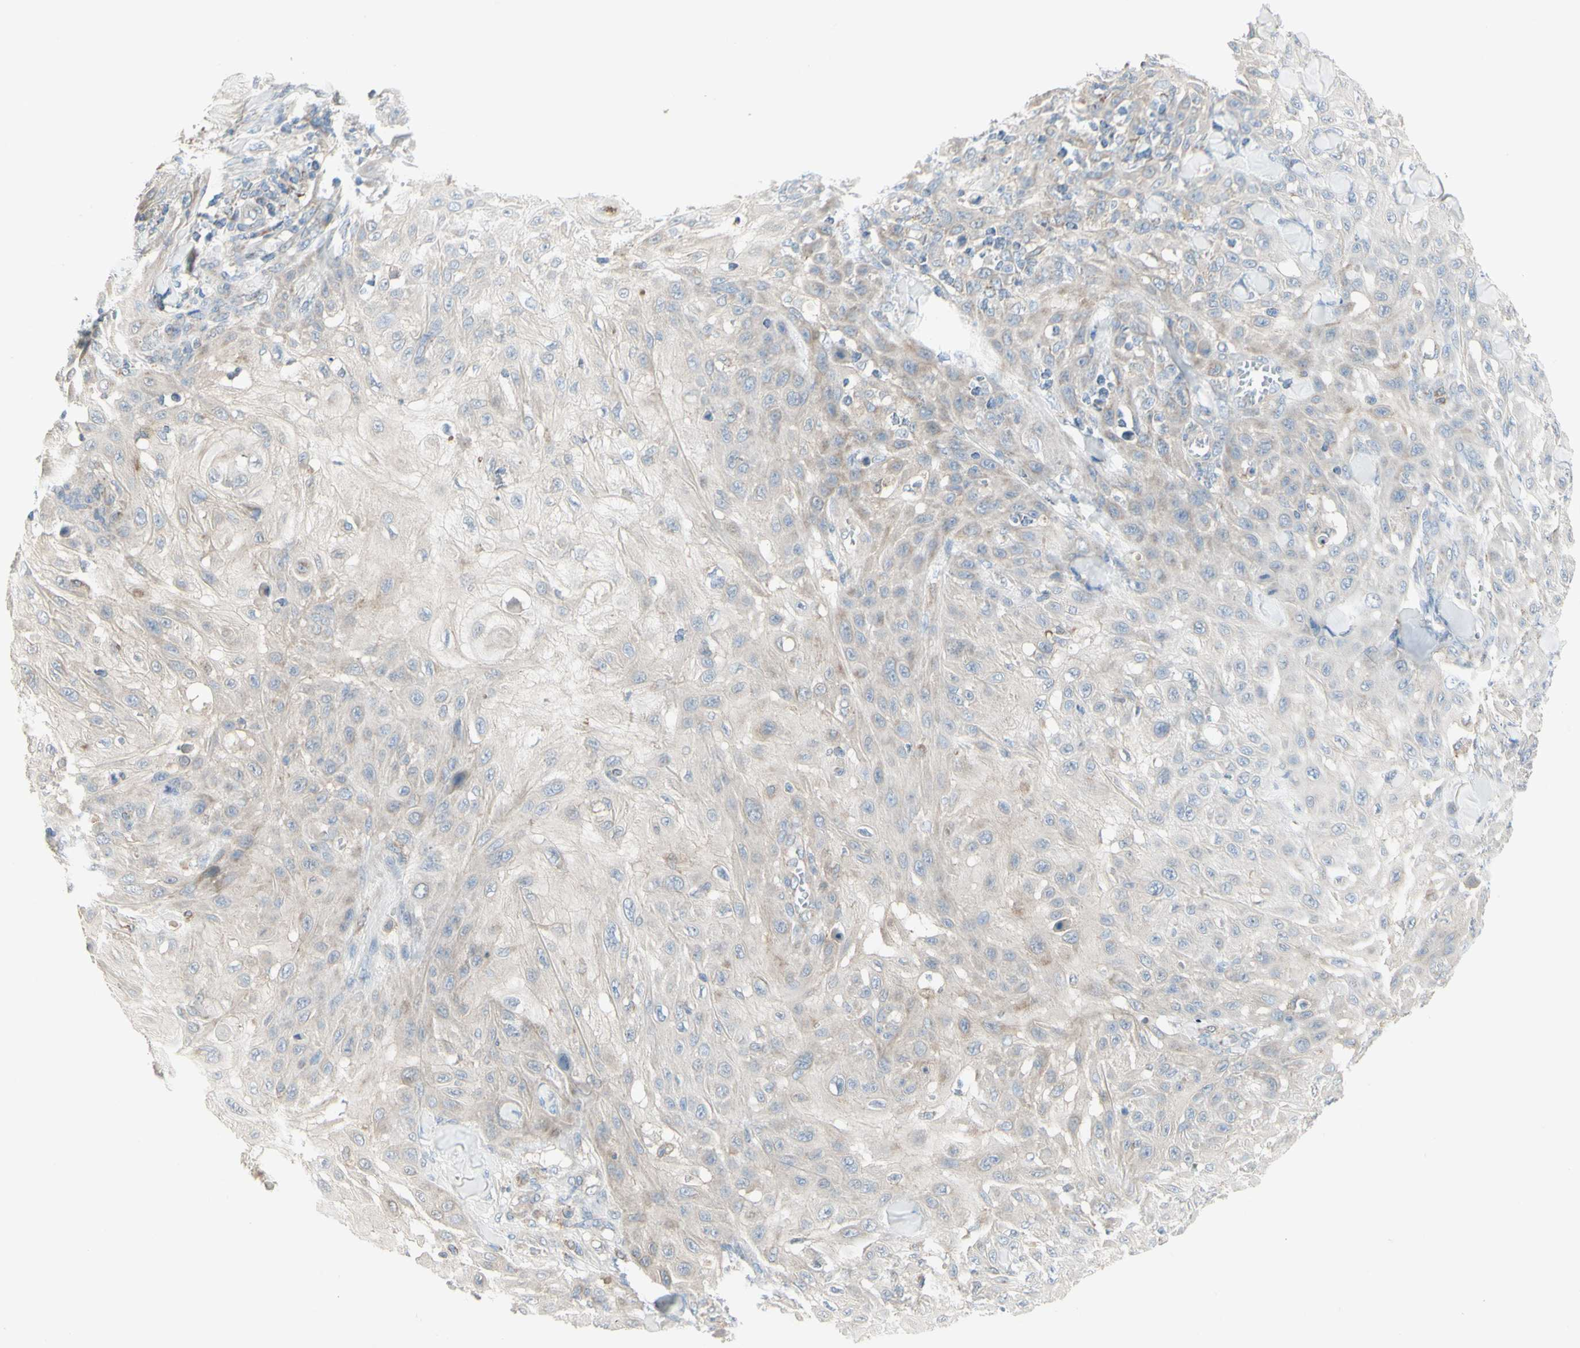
{"staining": {"intensity": "weak", "quantity": "<25%", "location": "cytoplasmic/membranous"}, "tissue": "skin cancer", "cell_type": "Tumor cells", "image_type": "cancer", "snomed": [{"axis": "morphology", "description": "Squamous cell carcinoma, NOS"}, {"axis": "topography", "description": "Skin"}], "caption": "This micrograph is of skin cancer (squamous cell carcinoma) stained with immunohistochemistry to label a protein in brown with the nuclei are counter-stained blue. There is no staining in tumor cells.", "gene": "CNTNAP1", "patient": {"sex": "male", "age": 24}}